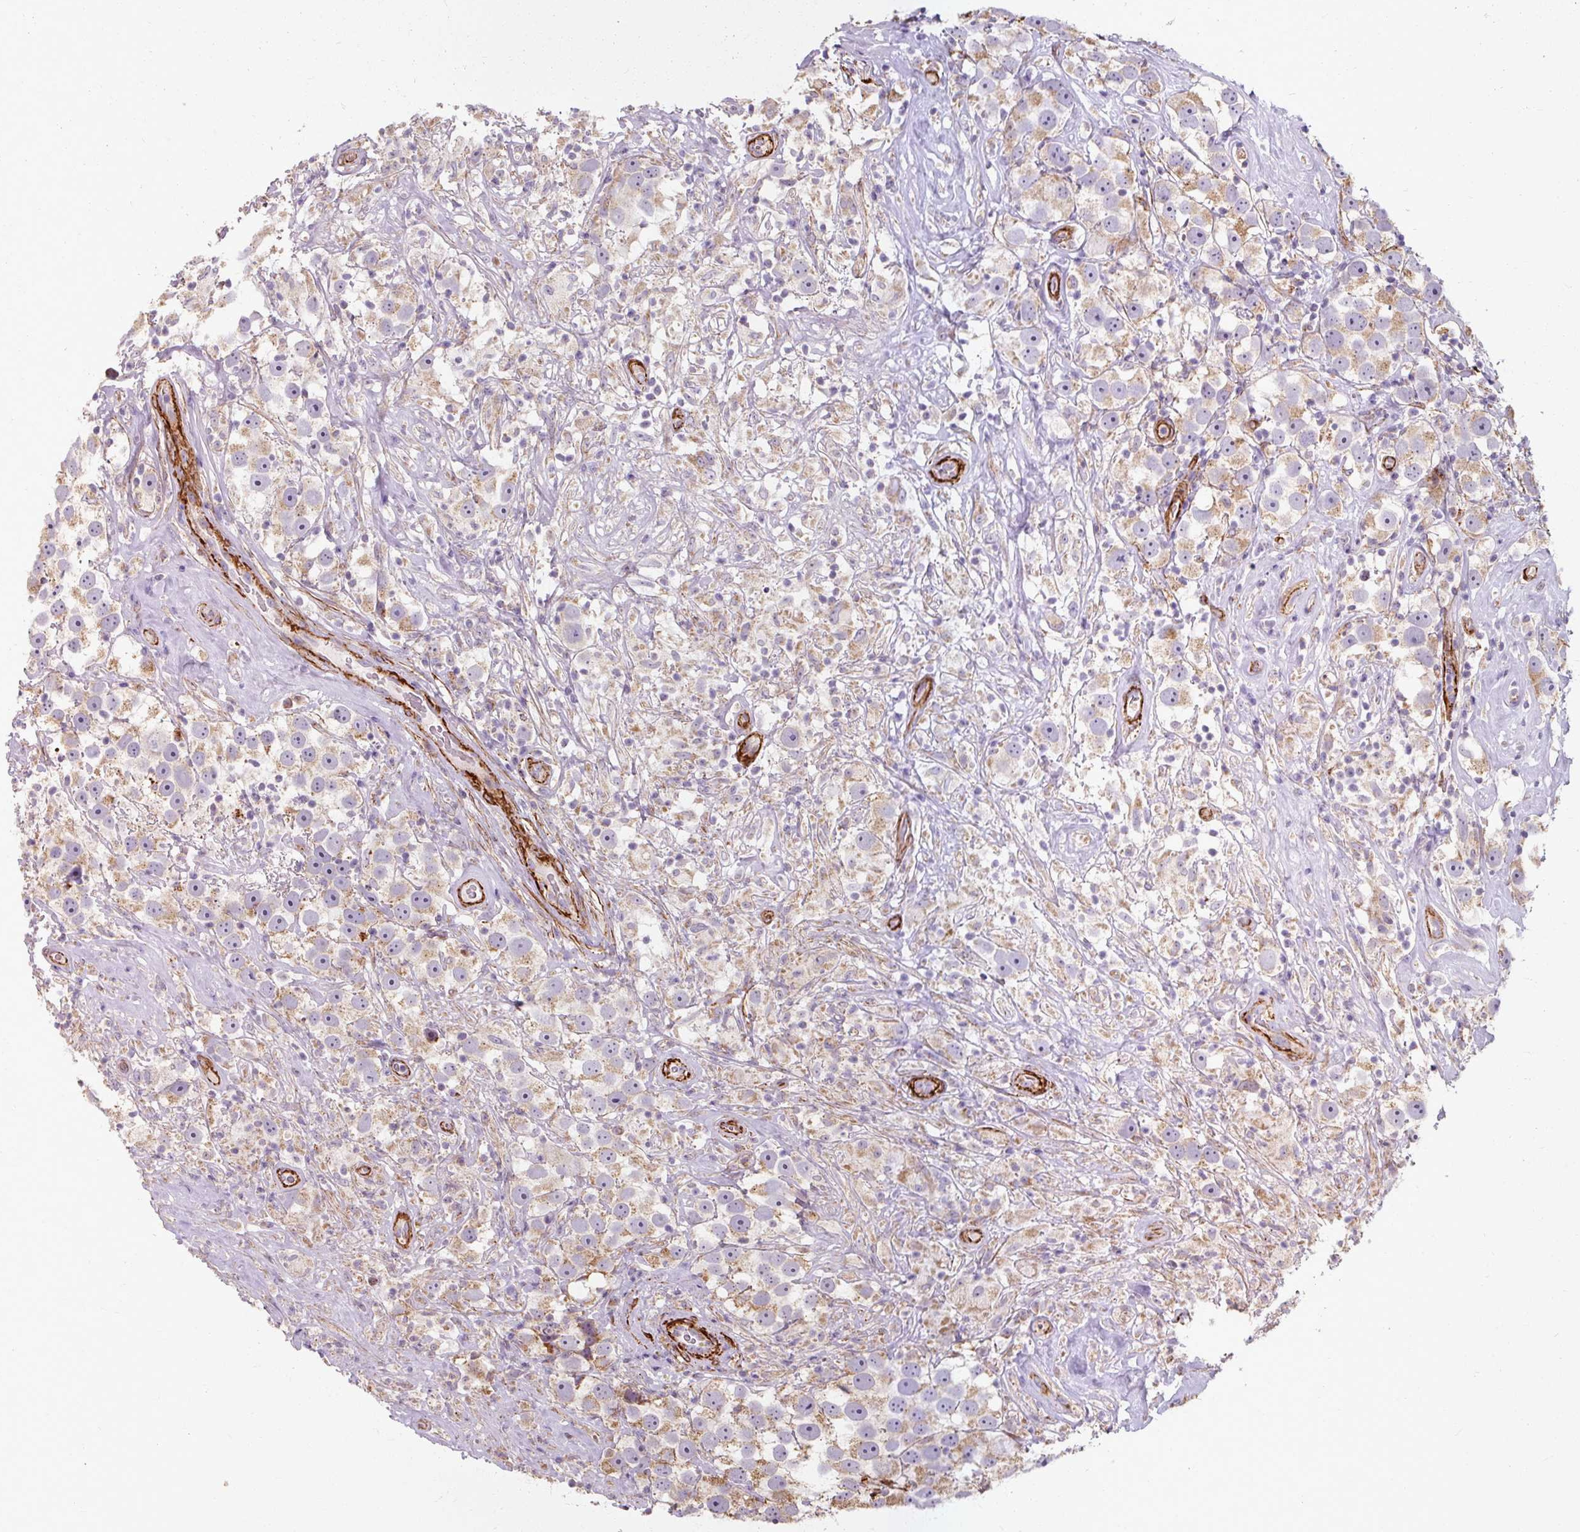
{"staining": {"intensity": "weak", "quantity": "25%-75%", "location": "cytoplasmic/membranous"}, "tissue": "testis cancer", "cell_type": "Tumor cells", "image_type": "cancer", "snomed": [{"axis": "morphology", "description": "Seminoma, NOS"}, {"axis": "topography", "description": "Testis"}], "caption": "This image displays immunohistochemistry (IHC) staining of testis seminoma, with low weak cytoplasmic/membranous staining in about 25%-75% of tumor cells.", "gene": "MRPS5", "patient": {"sex": "male", "age": 49}}